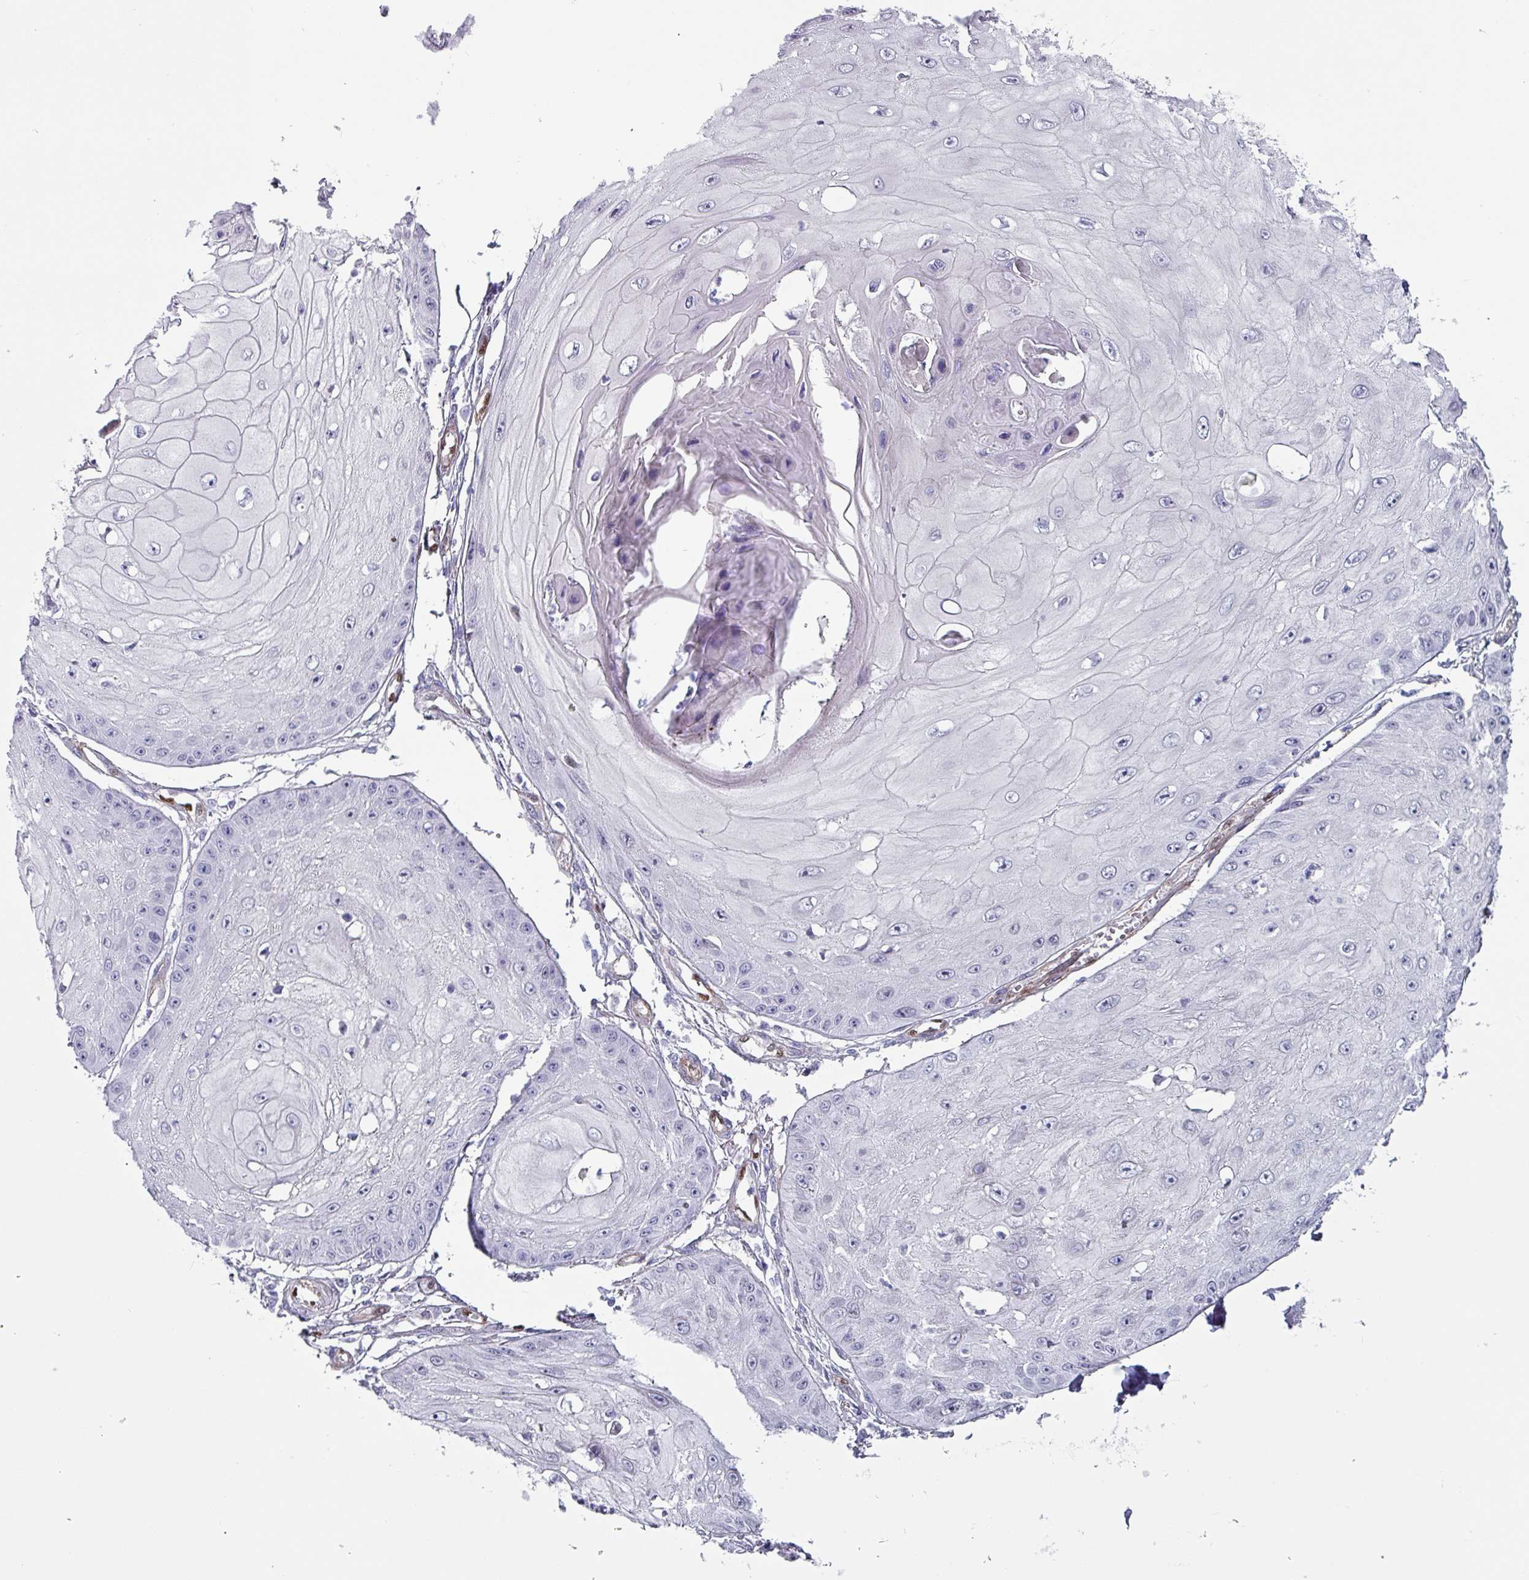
{"staining": {"intensity": "negative", "quantity": "none", "location": "none"}, "tissue": "skin cancer", "cell_type": "Tumor cells", "image_type": "cancer", "snomed": [{"axis": "morphology", "description": "Squamous cell carcinoma, NOS"}, {"axis": "topography", "description": "Skin"}], "caption": "Tumor cells are negative for brown protein staining in skin cancer.", "gene": "ZNF816-ZNF321P", "patient": {"sex": "male", "age": 70}}